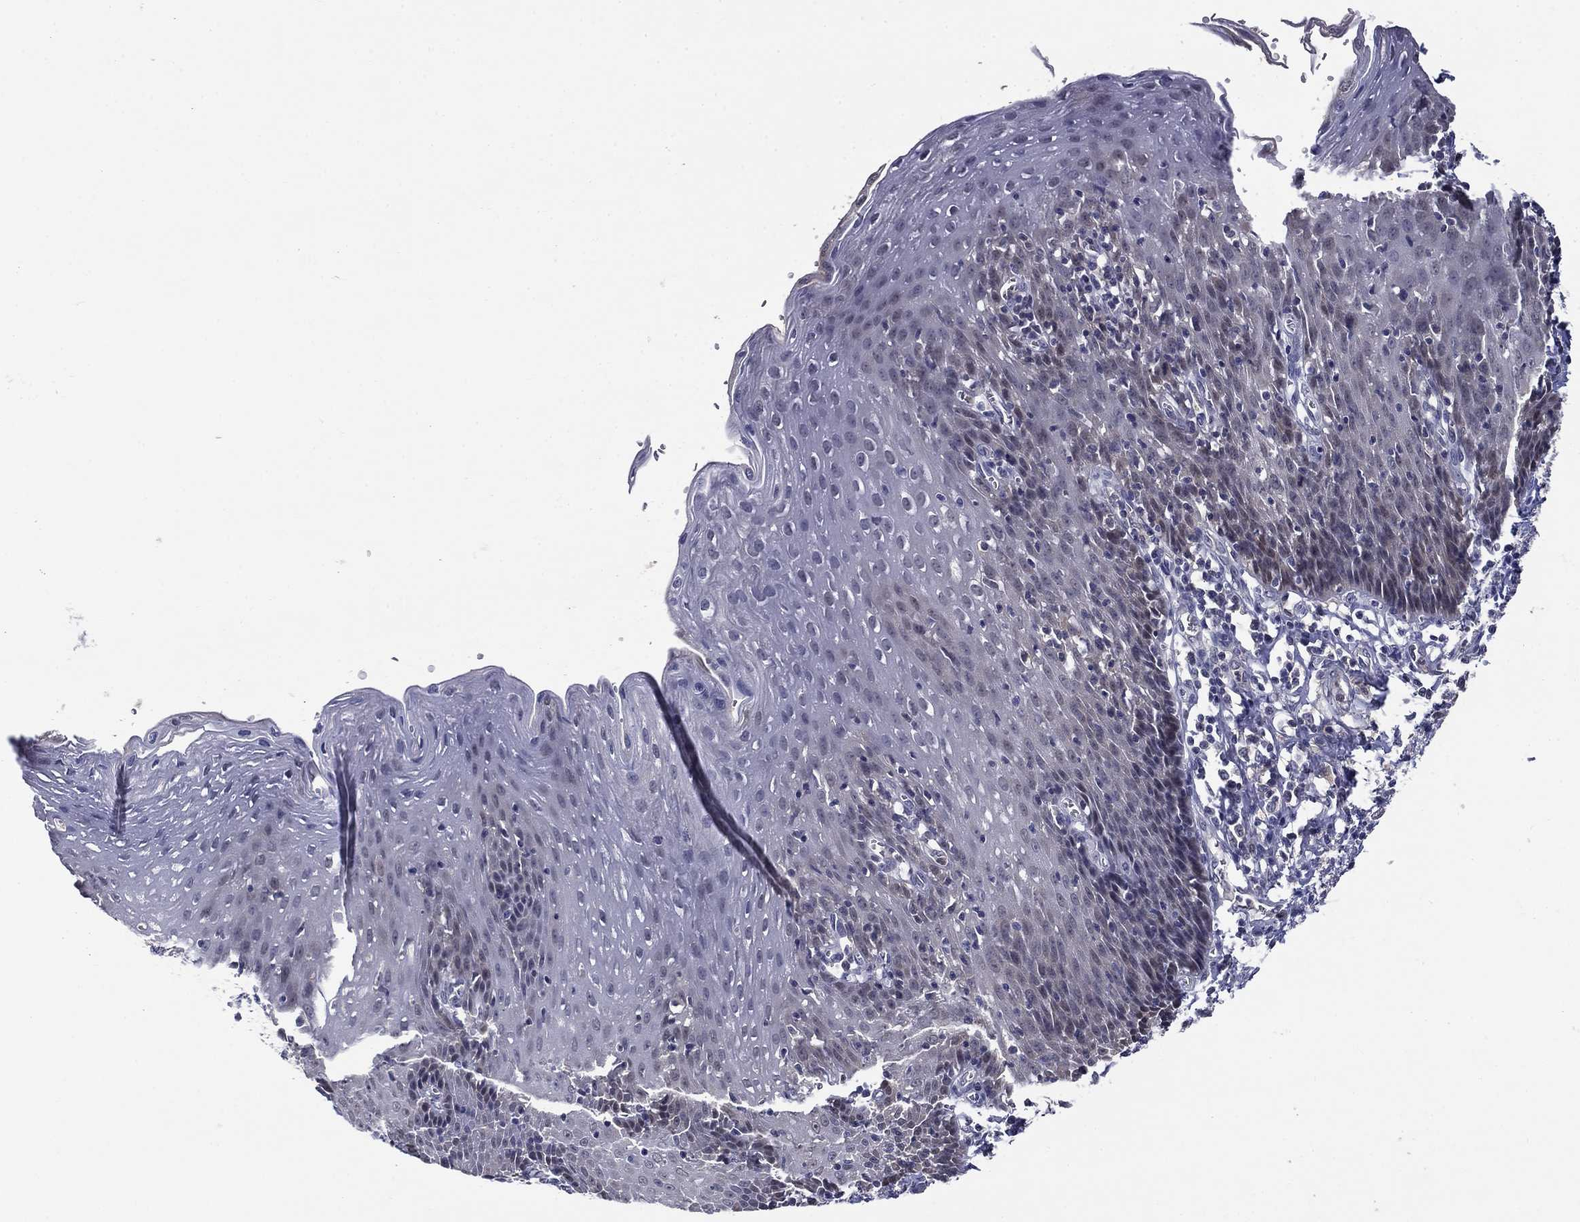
{"staining": {"intensity": "negative", "quantity": "none", "location": "none"}, "tissue": "esophagus", "cell_type": "Squamous epithelial cells", "image_type": "normal", "snomed": [{"axis": "morphology", "description": "Normal tissue, NOS"}, {"axis": "topography", "description": "Esophagus"}], "caption": "An IHC image of normal esophagus is shown. There is no staining in squamous epithelial cells of esophagus. Nuclei are stained in blue.", "gene": "DDTL", "patient": {"sex": "male", "age": 57}}